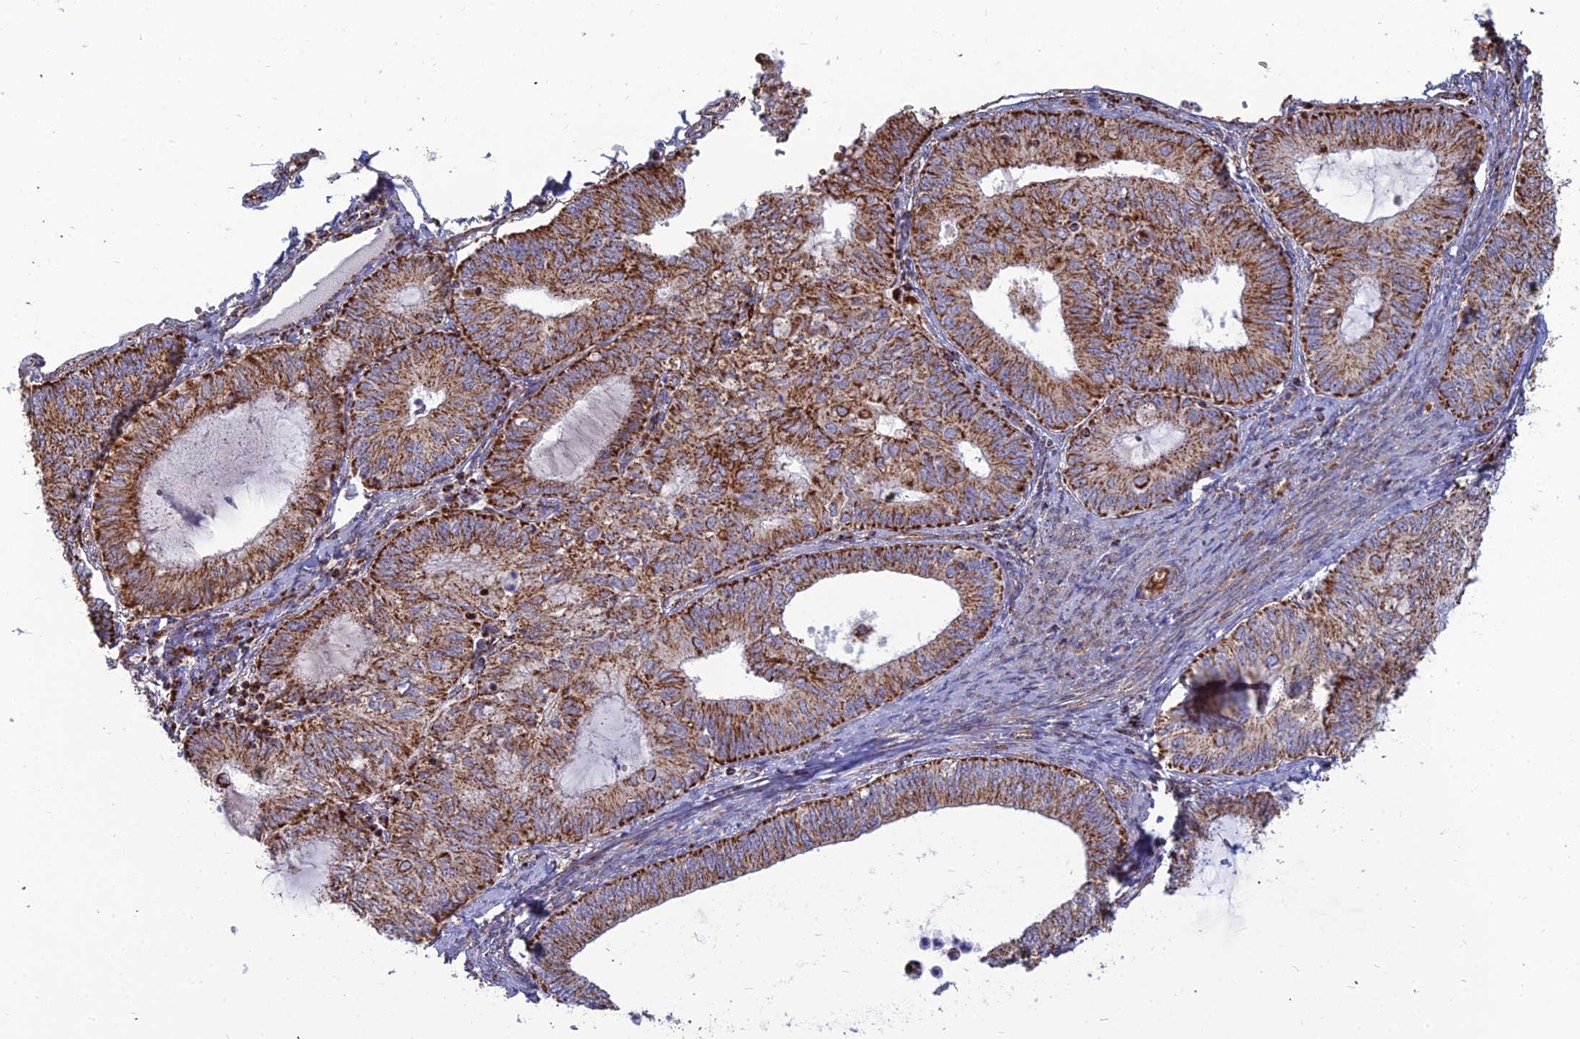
{"staining": {"intensity": "strong", "quantity": ">75%", "location": "cytoplasmic/membranous"}, "tissue": "endometrial cancer", "cell_type": "Tumor cells", "image_type": "cancer", "snomed": [{"axis": "morphology", "description": "Adenocarcinoma, NOS"}, {"axis": "topography", "description": "Endometrium"}], "caption": "Immunohistochemical staining of endometrial adenocarcinoma reveals high levels of strong cytoplasmic/membranous protein expression in about >75% of tumor cells.", "gene": "SLC35F4", "patient": {"sex": "female", "age": 68}}